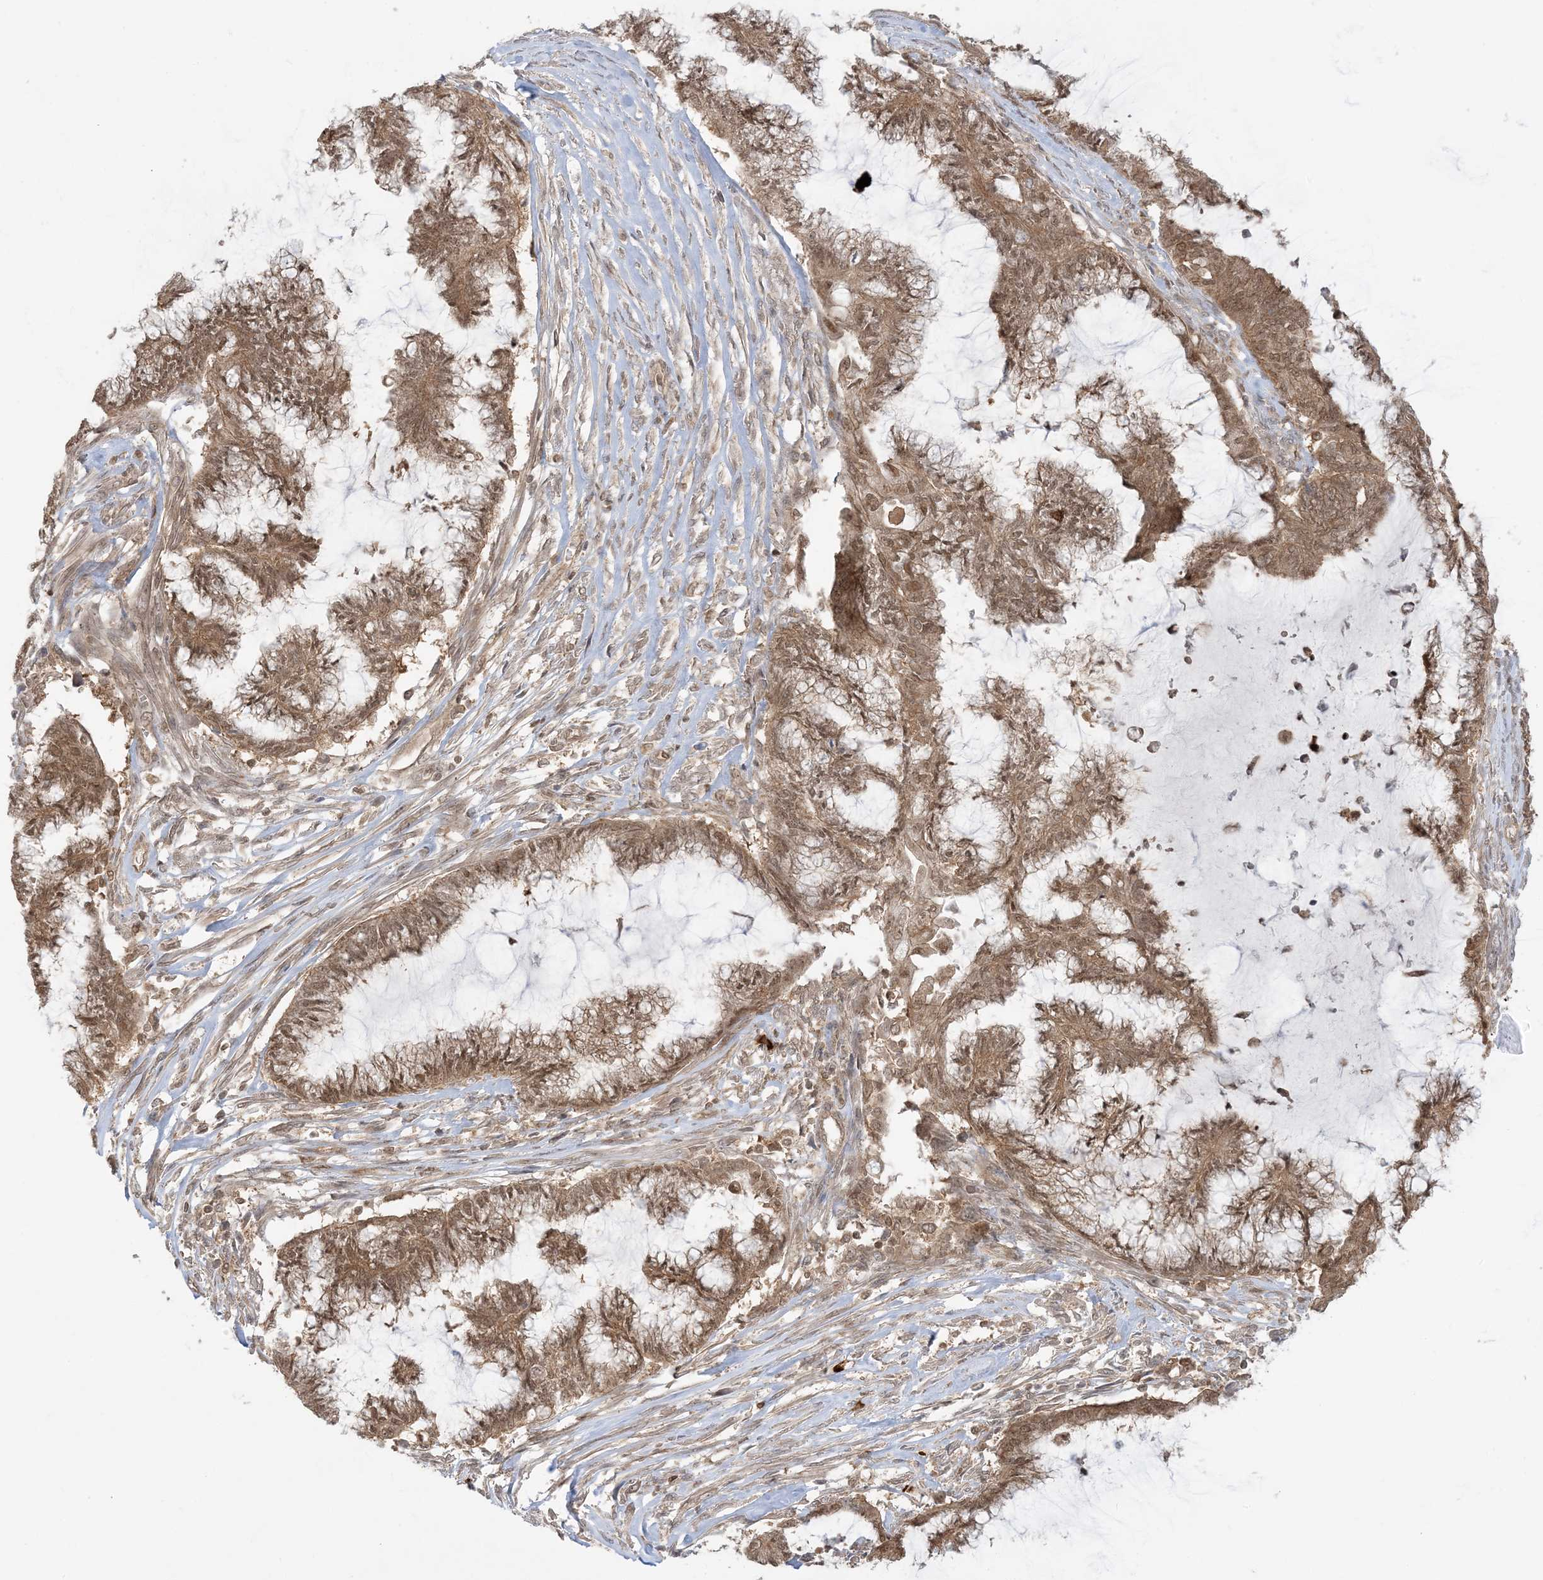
{"staining": {"intensity": "moderate", "quantity": ">75%", "location": "cytoplasmic/membranous,nuclear"}, "tissue": "endometrial cancer", "cell_type": "Tumor cells", "image_type": "cancer", "snomed": [{"axis": "morphology", "description": "Adenocarcinoma, NOS"}, {"axis": "topography", "description": "Endometrium"}], "caption": "DAB (3,3'-diaminobenzidine) immunohistochemical staining of adenocarcinoma (endometrial) shows moderate cytoplasmic/membranous and nuclear protein positivity in approximately >75% of tumor cells. (DAB IHC, brown staining for protein, blue staining for nuclei).", "gene": "PPP1R7", "patient": {"sex": "female", "age": 86}}